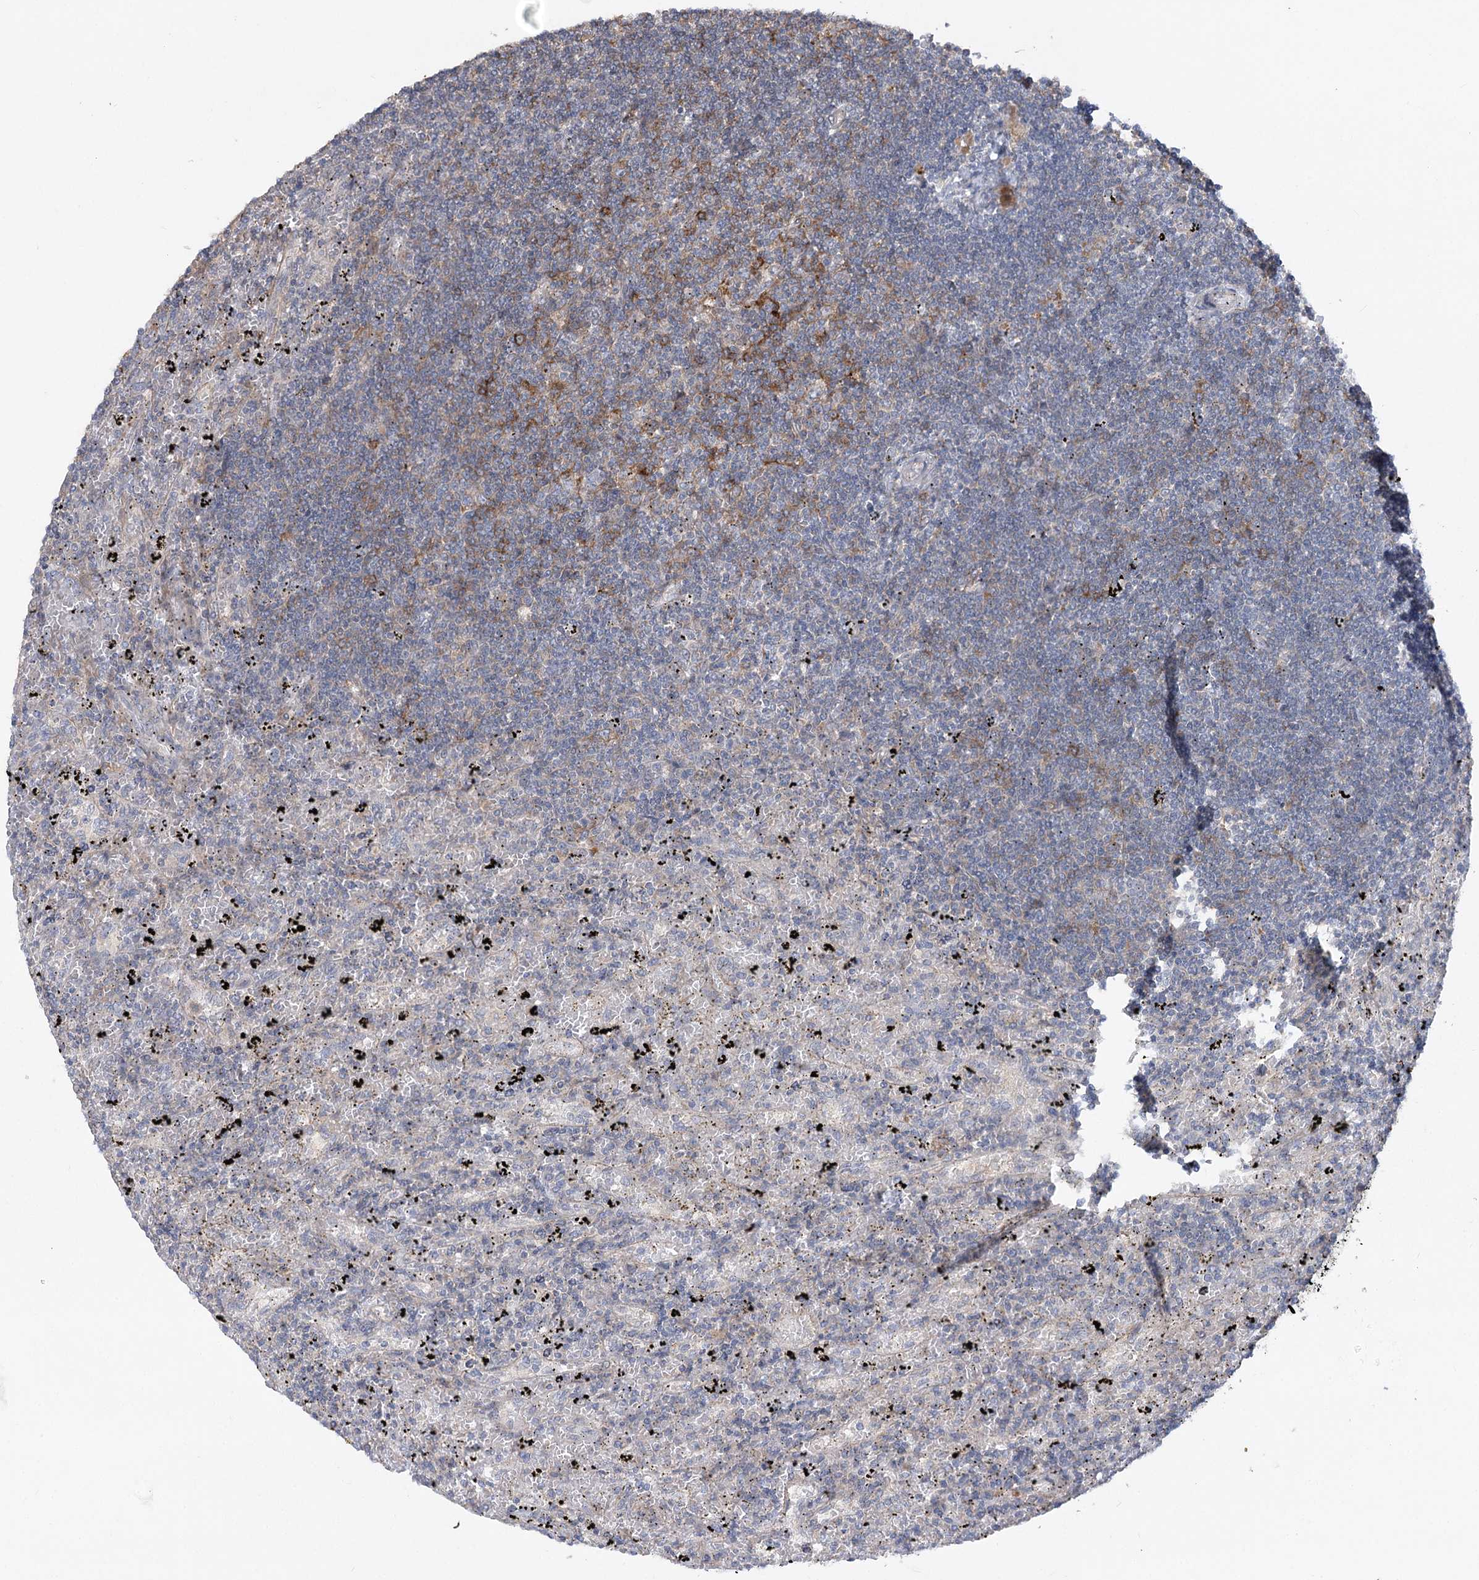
{"staining": {"intensity": "negative", "quantity": "none", "location": "none"}, "tissue": "lymphoma", "cell_type": "Tumor cells", "image_type": "cancer", "snomed": [{"axis": "morphology", "description": "Malignant lymphoma, non-Hodgkin's type, Low grade"}, {"axis": "topography", "description": "Spleen"}], "caption": "Human low-grade malignant lymphoma, non-Hodgkin's type stained for a protein using immunohistochemistry demonstrates no expression in tumor cells.", "gene": "SCN11A", "patient": {"sex": "male", "age": 76}}